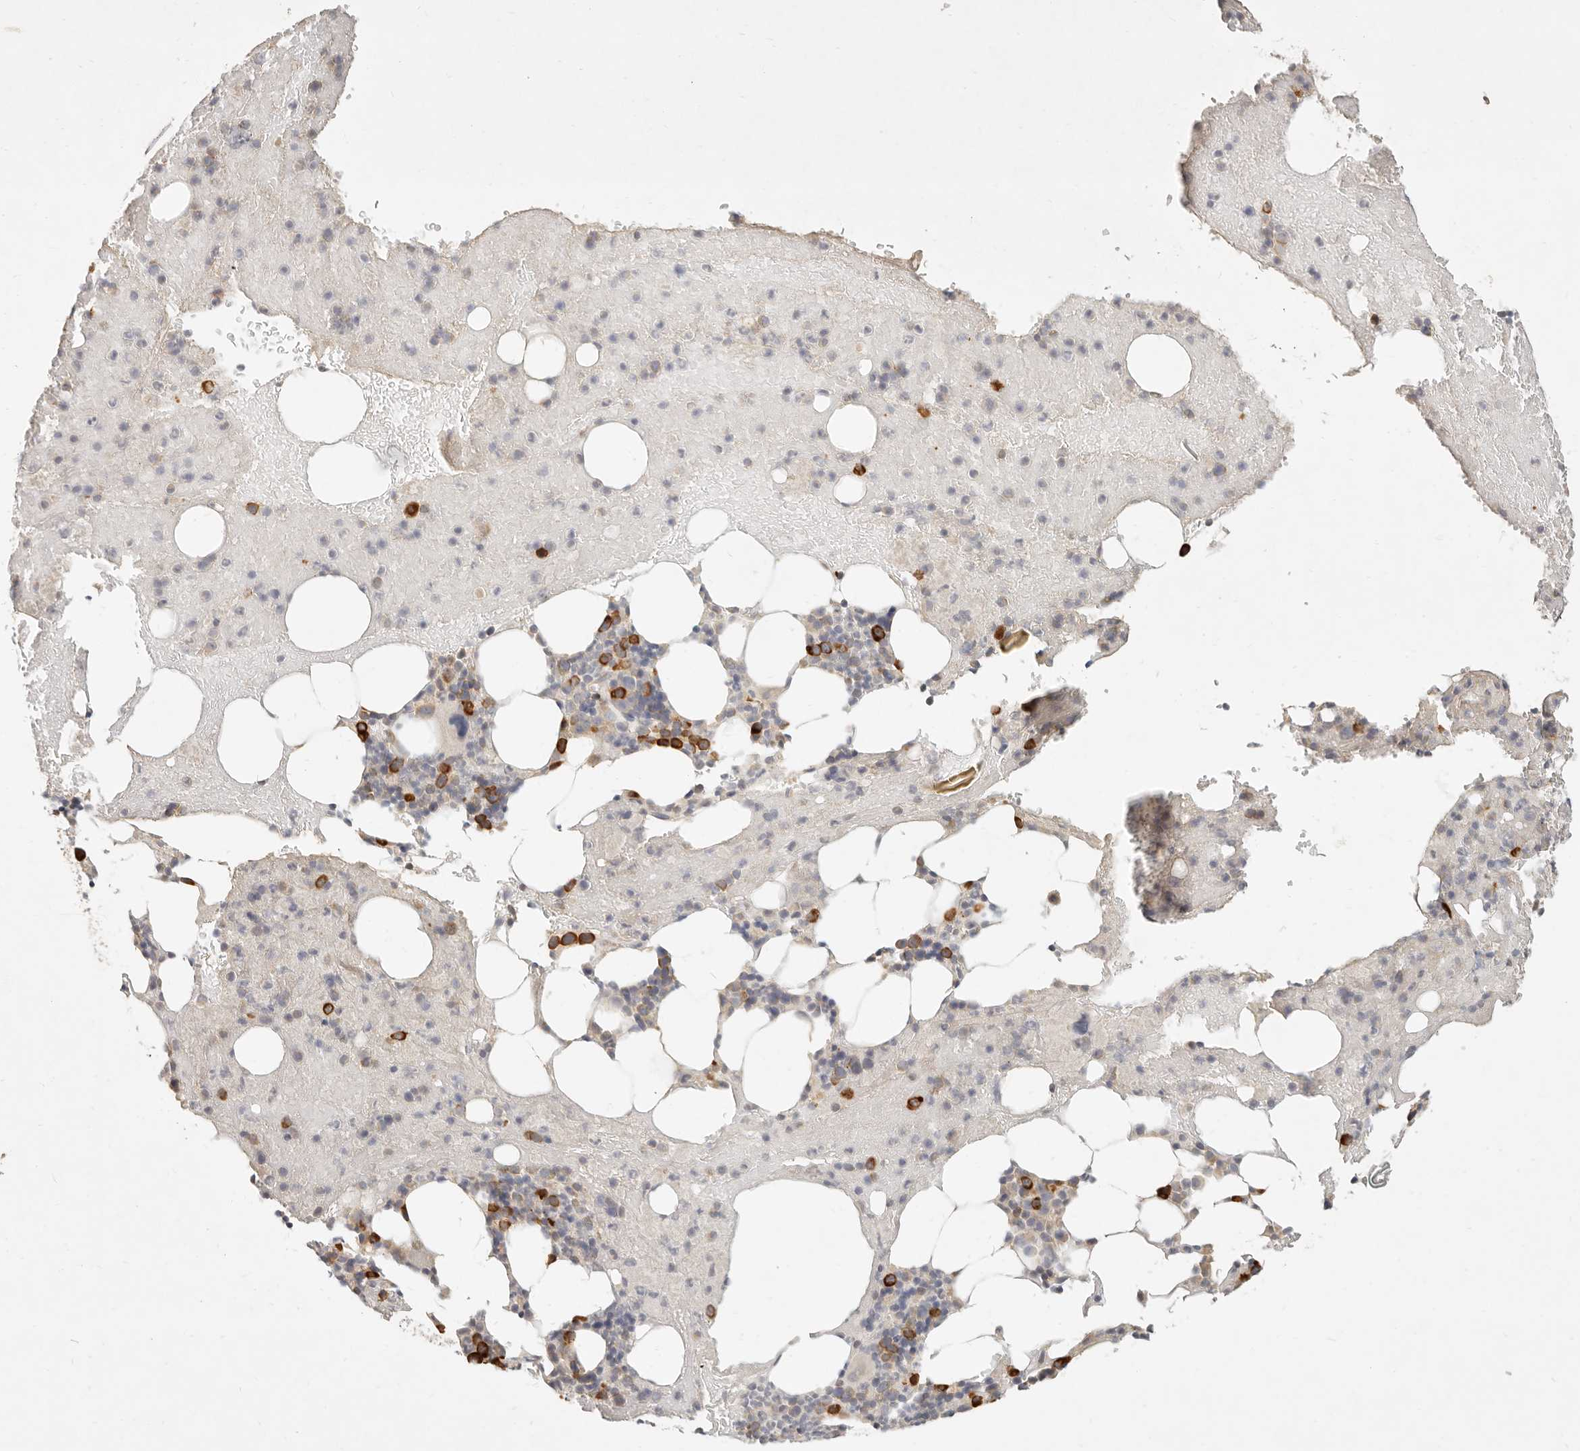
{"staining": {"intensity": "strong", "quantity": "<25%", "location": "cytoplasmic/membranous"}, "tissue": "bone marrow", "cell_type": "Hematopoietic cells", "image_type": "normal", "snomed": [{"axis": "morphology", "description": "Normal tissue, NOS"}, {"axis": "topography", "description": "Bone marrow"}], "caption": "Protein staining of benign bone marrow demonstrates strong cytoplasmic/membranous staining in about <25% of hematopoietic cells. (Stains: DAB in brown, nuclei in blue, Microscopy: brightfield microscopy at high magnification).", "gene": "PABPC4", "patient": {"sex": "female", "age": 54}}